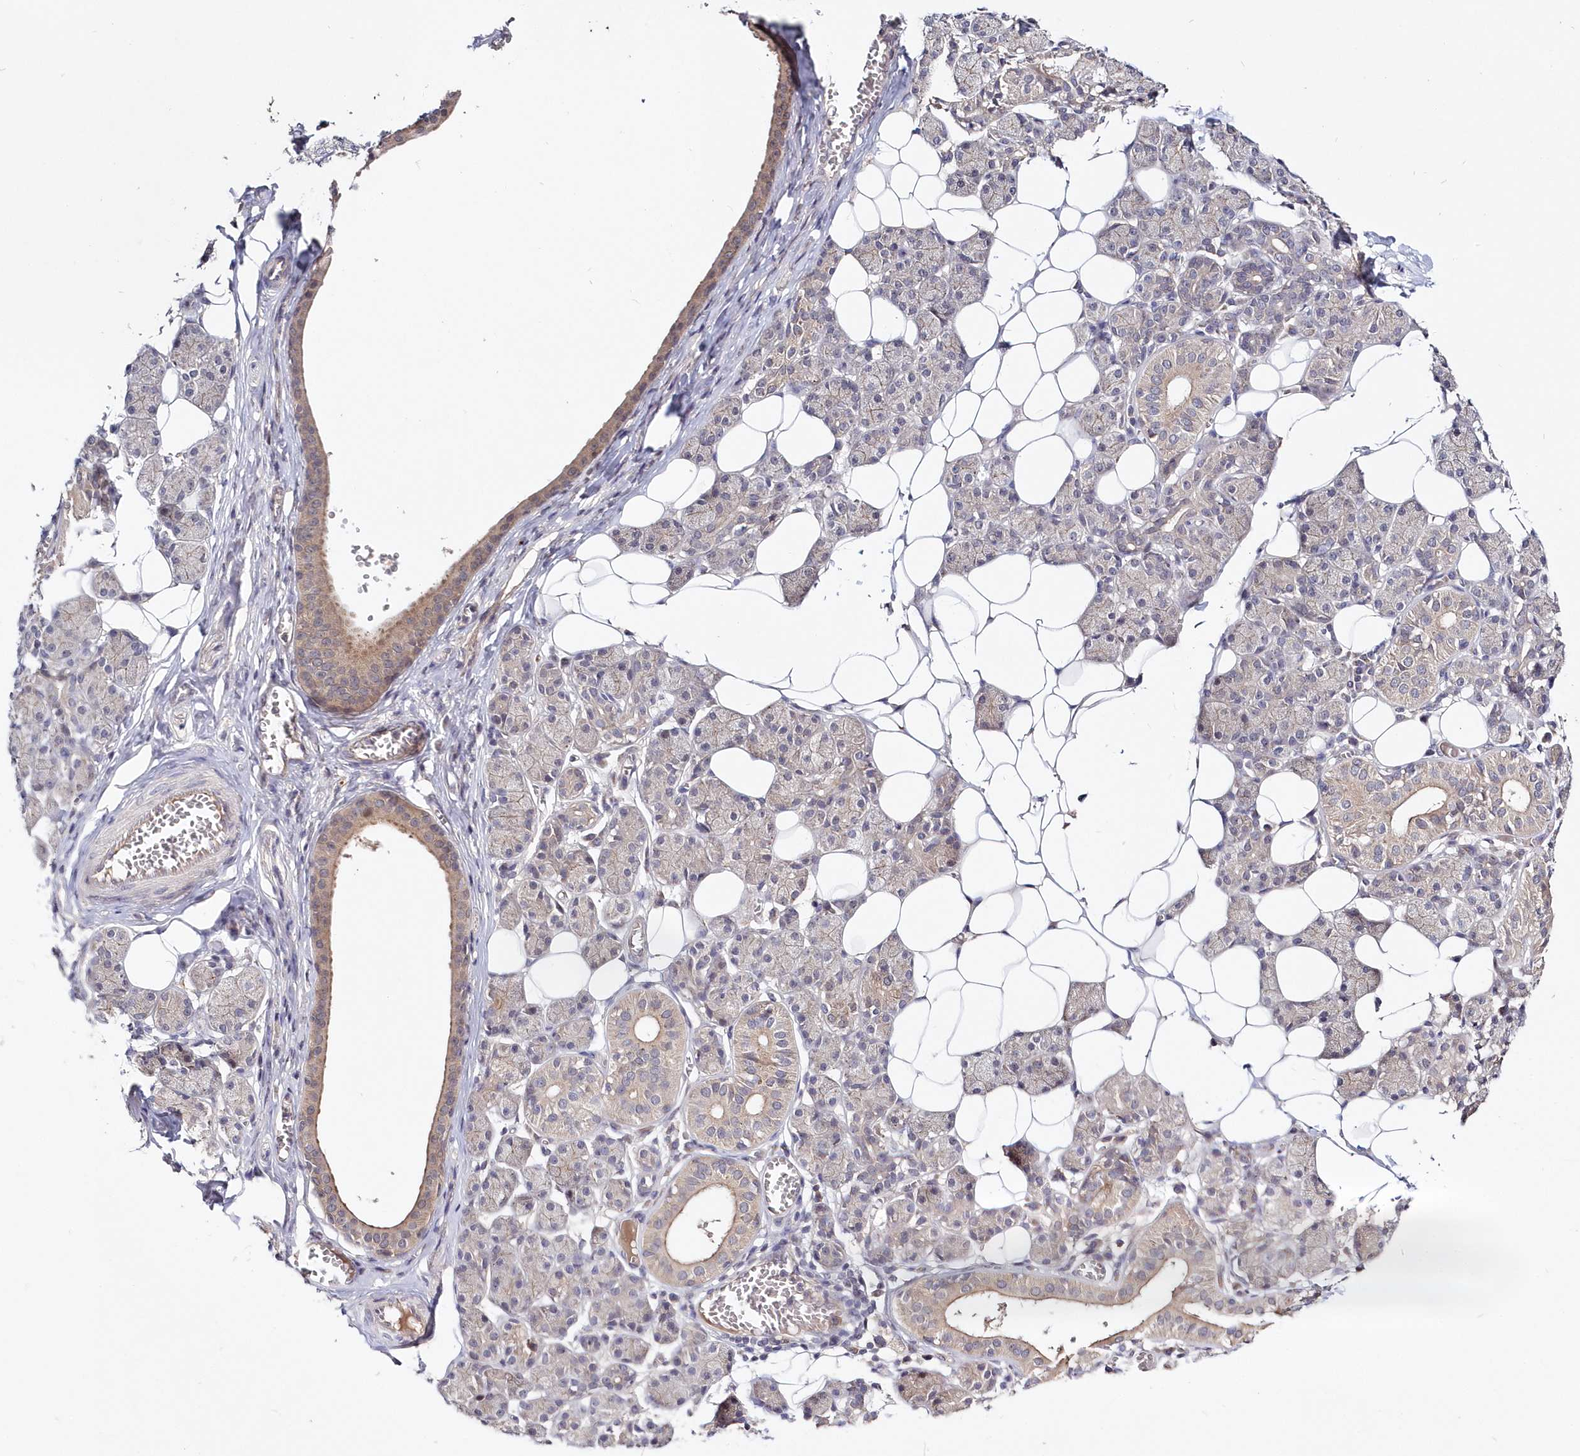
{"staining": {"intensity": "weak", "quantity": "25%-75%", "location": "cytoplasmic/membranous"}, "tissue": "salivary gland", "cell_type": "Glandular cells", "image_type": "normal", "snomed": [{"axis": "morphology", "description": "Normal tissue, NOS"}, {"axis": "topography", "description": "Salivary gland"}], "caption": "An IHC image of normal tissue is shown. Protein staining in brown highlights weak cytoplasmic/membranous positivity in salivary gland within glandular cells. The protein is shown in brown color, while the nuclei are stained blue.", "gene": "KATNA1", "patient": {"sex": "female", "age": 33}}